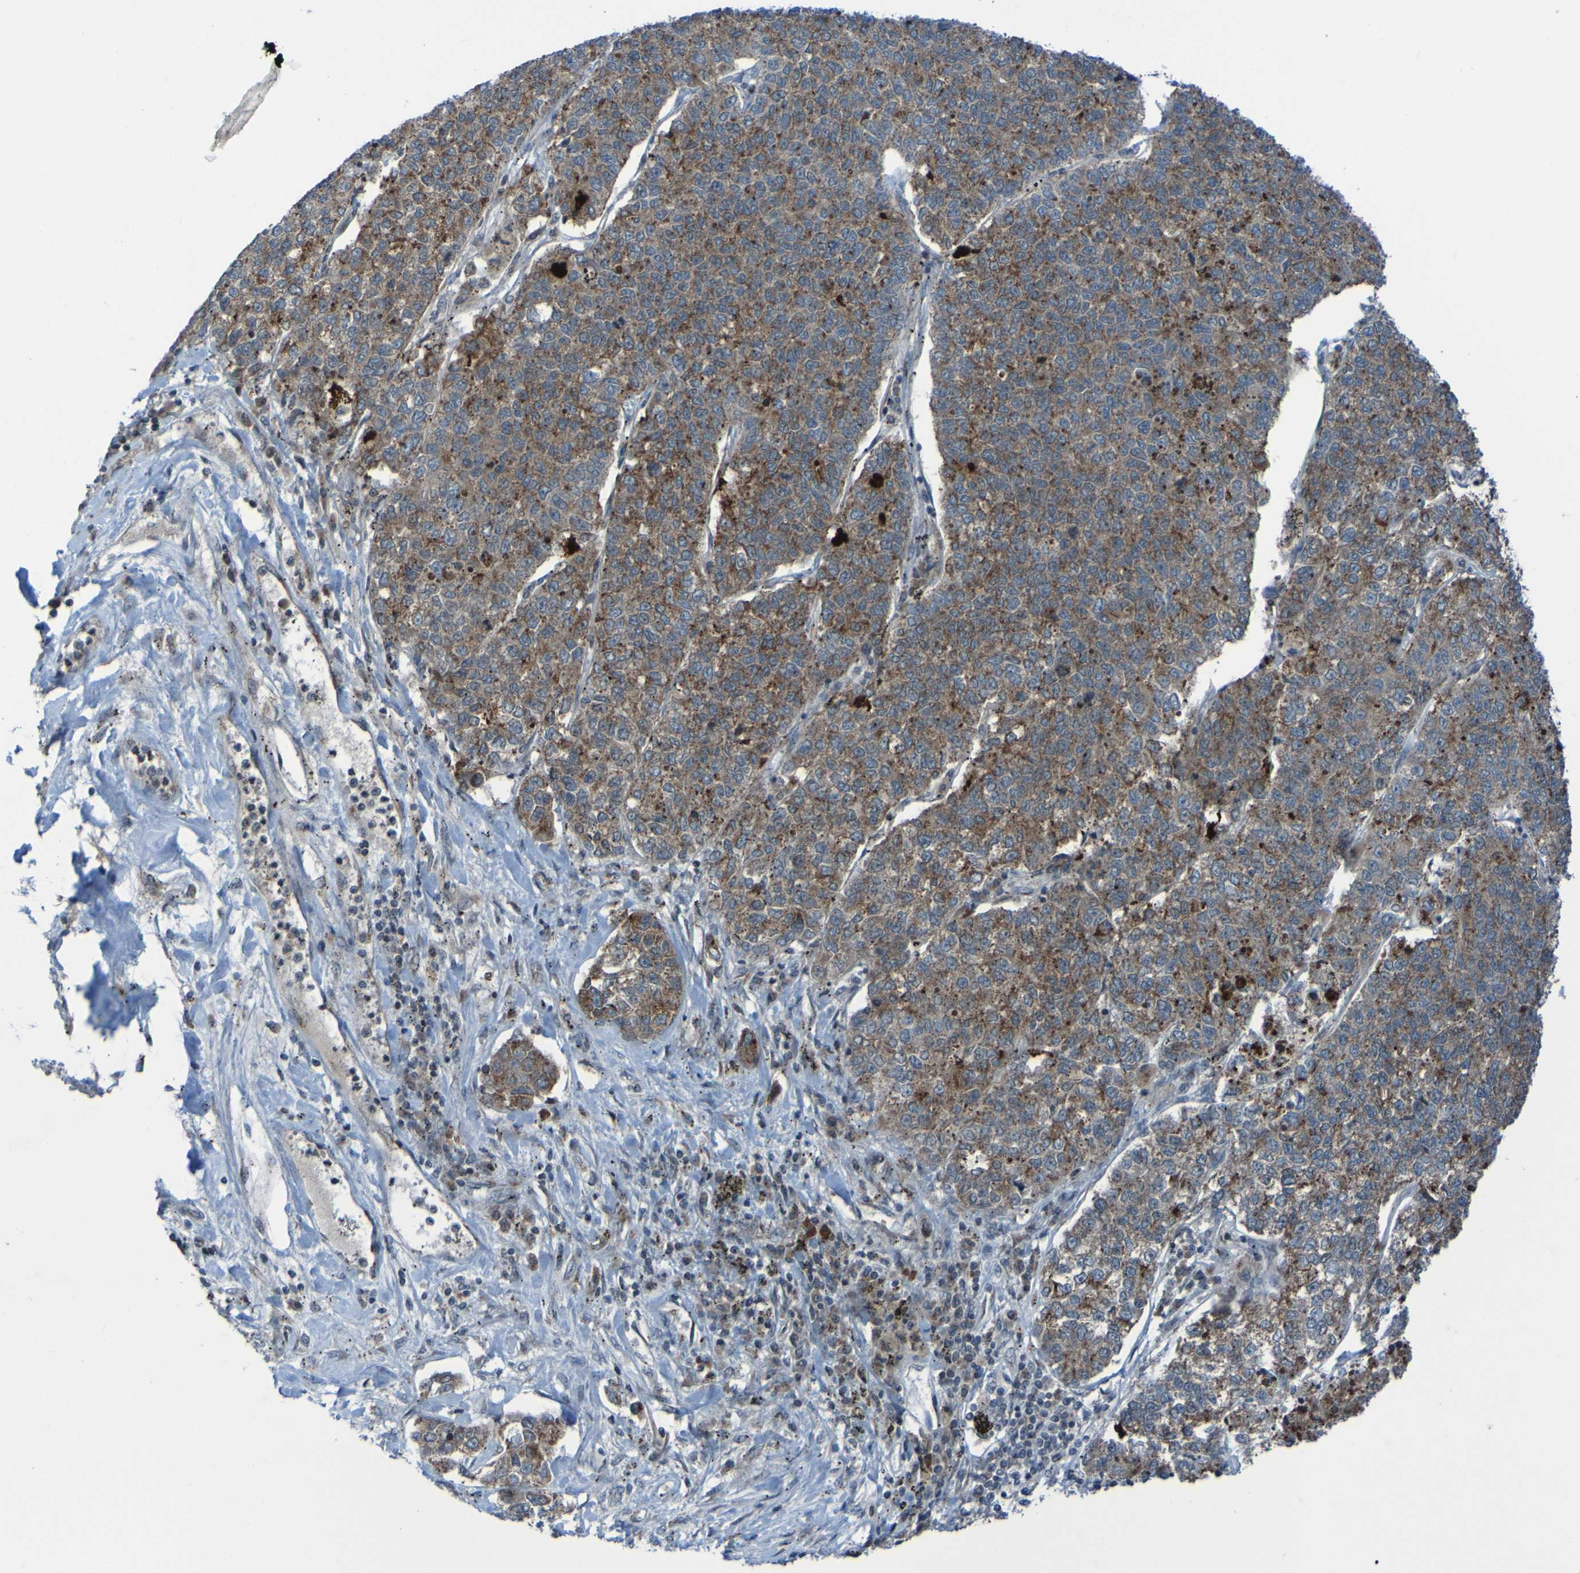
{"staining": {"intensity": "weak", "quantity": ">75%", "location": "cytoplasmic/membranous"}, "tissue": "lung cancer", "cell_type": "Tumor cells", "image_type": "cancer", "snomed": [{"axis": "morphology", "description": "Adenocarcinoma, NOS"}, {"axis": "topography", "description": "Lung"}], "caption": "The micrograph demonstrates a brown stain indicating the presence of a protein in the cytoplasmic/membranous of tumor cells in lung adenocarcinoma.", "gene": "UNG", "patient": {"sex": "male", "age": 49}}